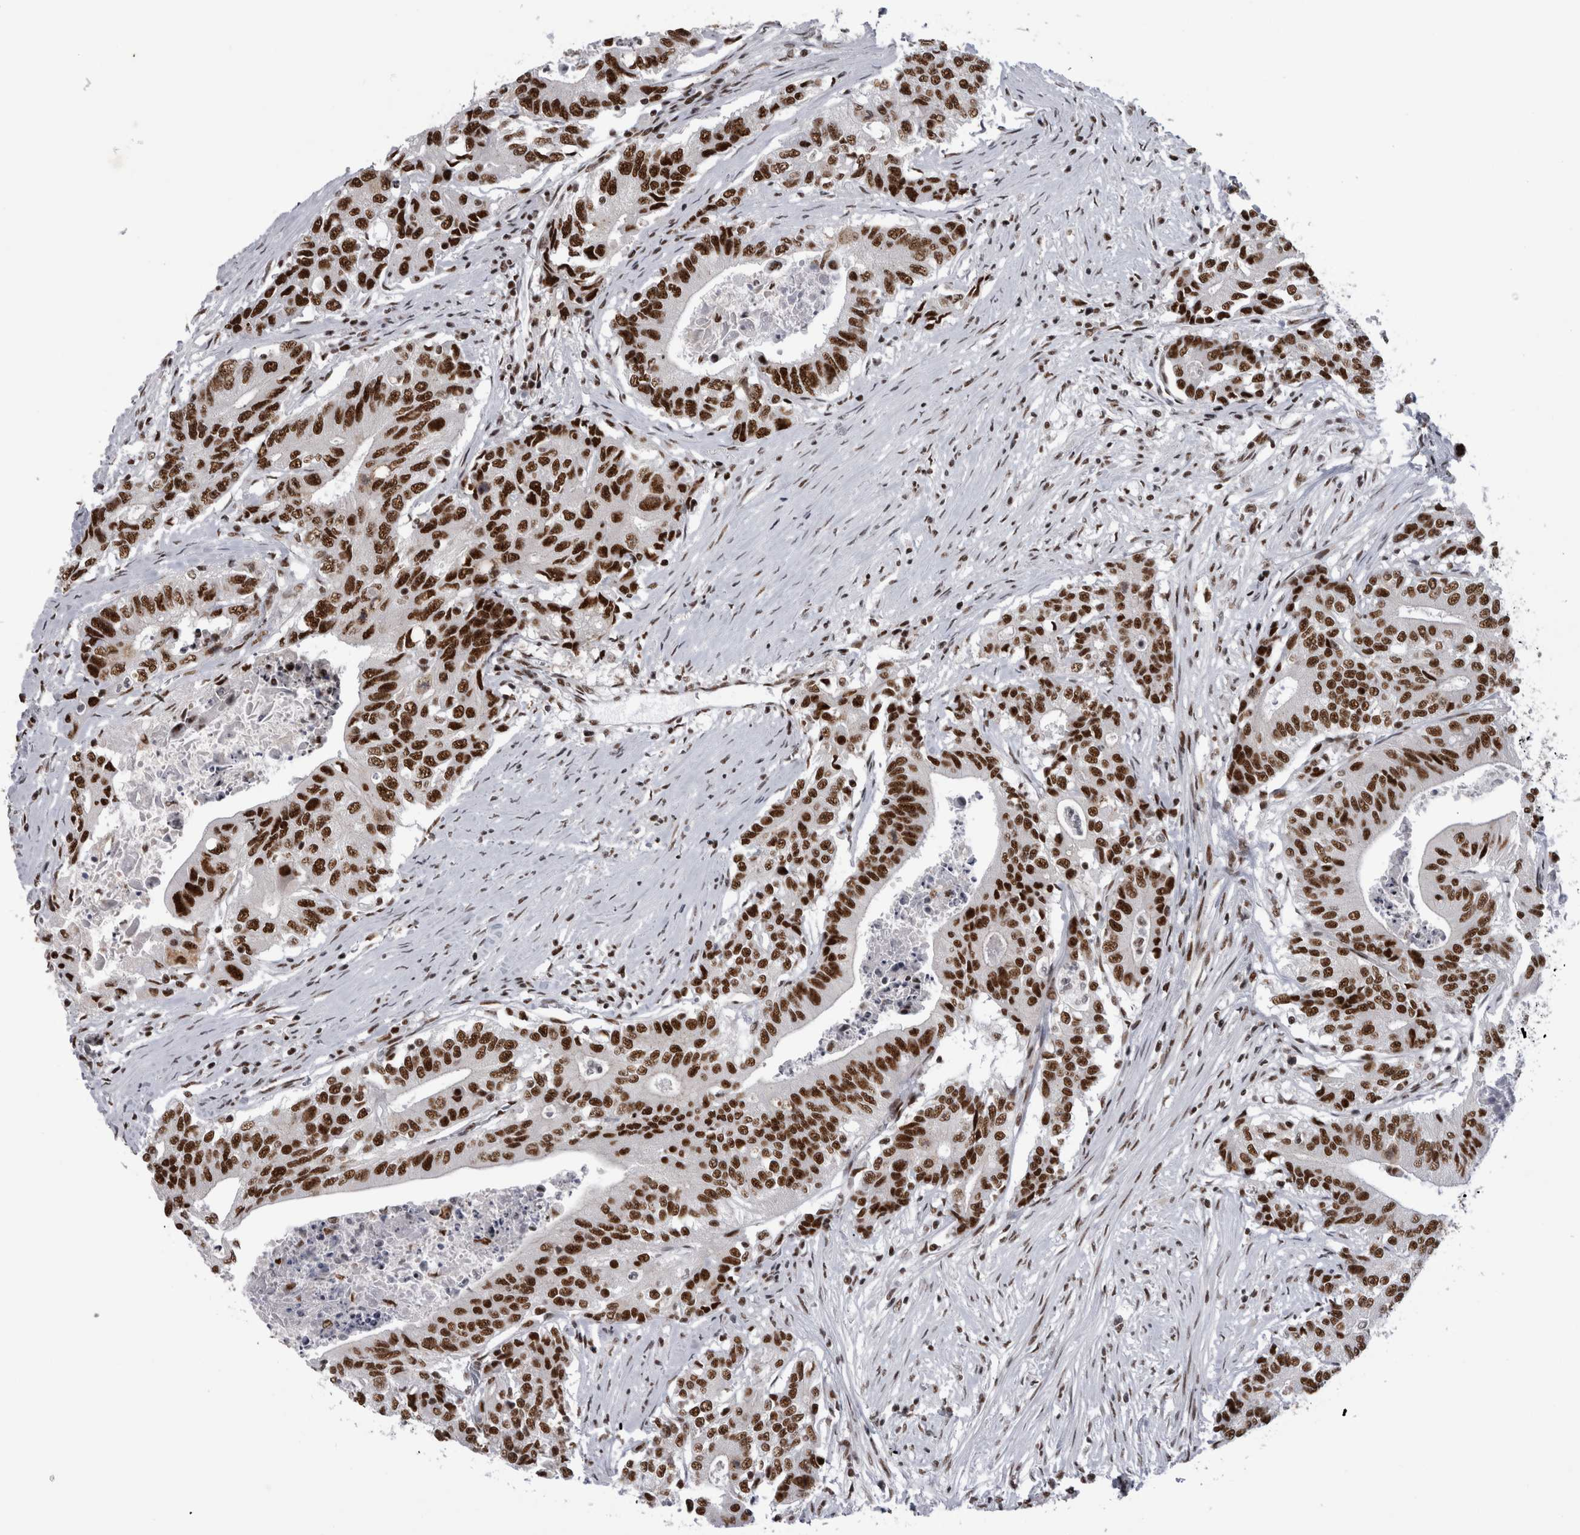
{"staining": {"intensity": "strong", "quantity": ">75%", "location": "nuclear"}, "tissue": "colorectal cancer", "cell_type": "Tumor cells", "image_type": "cancer", "snomed": [{"axis": "morphology", "description": "Adenocarcinoma, NOS"}, {"axis": "topography", "description": "Colon"}], "caption": "Strong nuclear expression is present in about >75% of tumor cells in colorectal cancer (adenocarcinoma).", "gene": "CDK11A", "patient": {"sex": "female", "age": 77}}